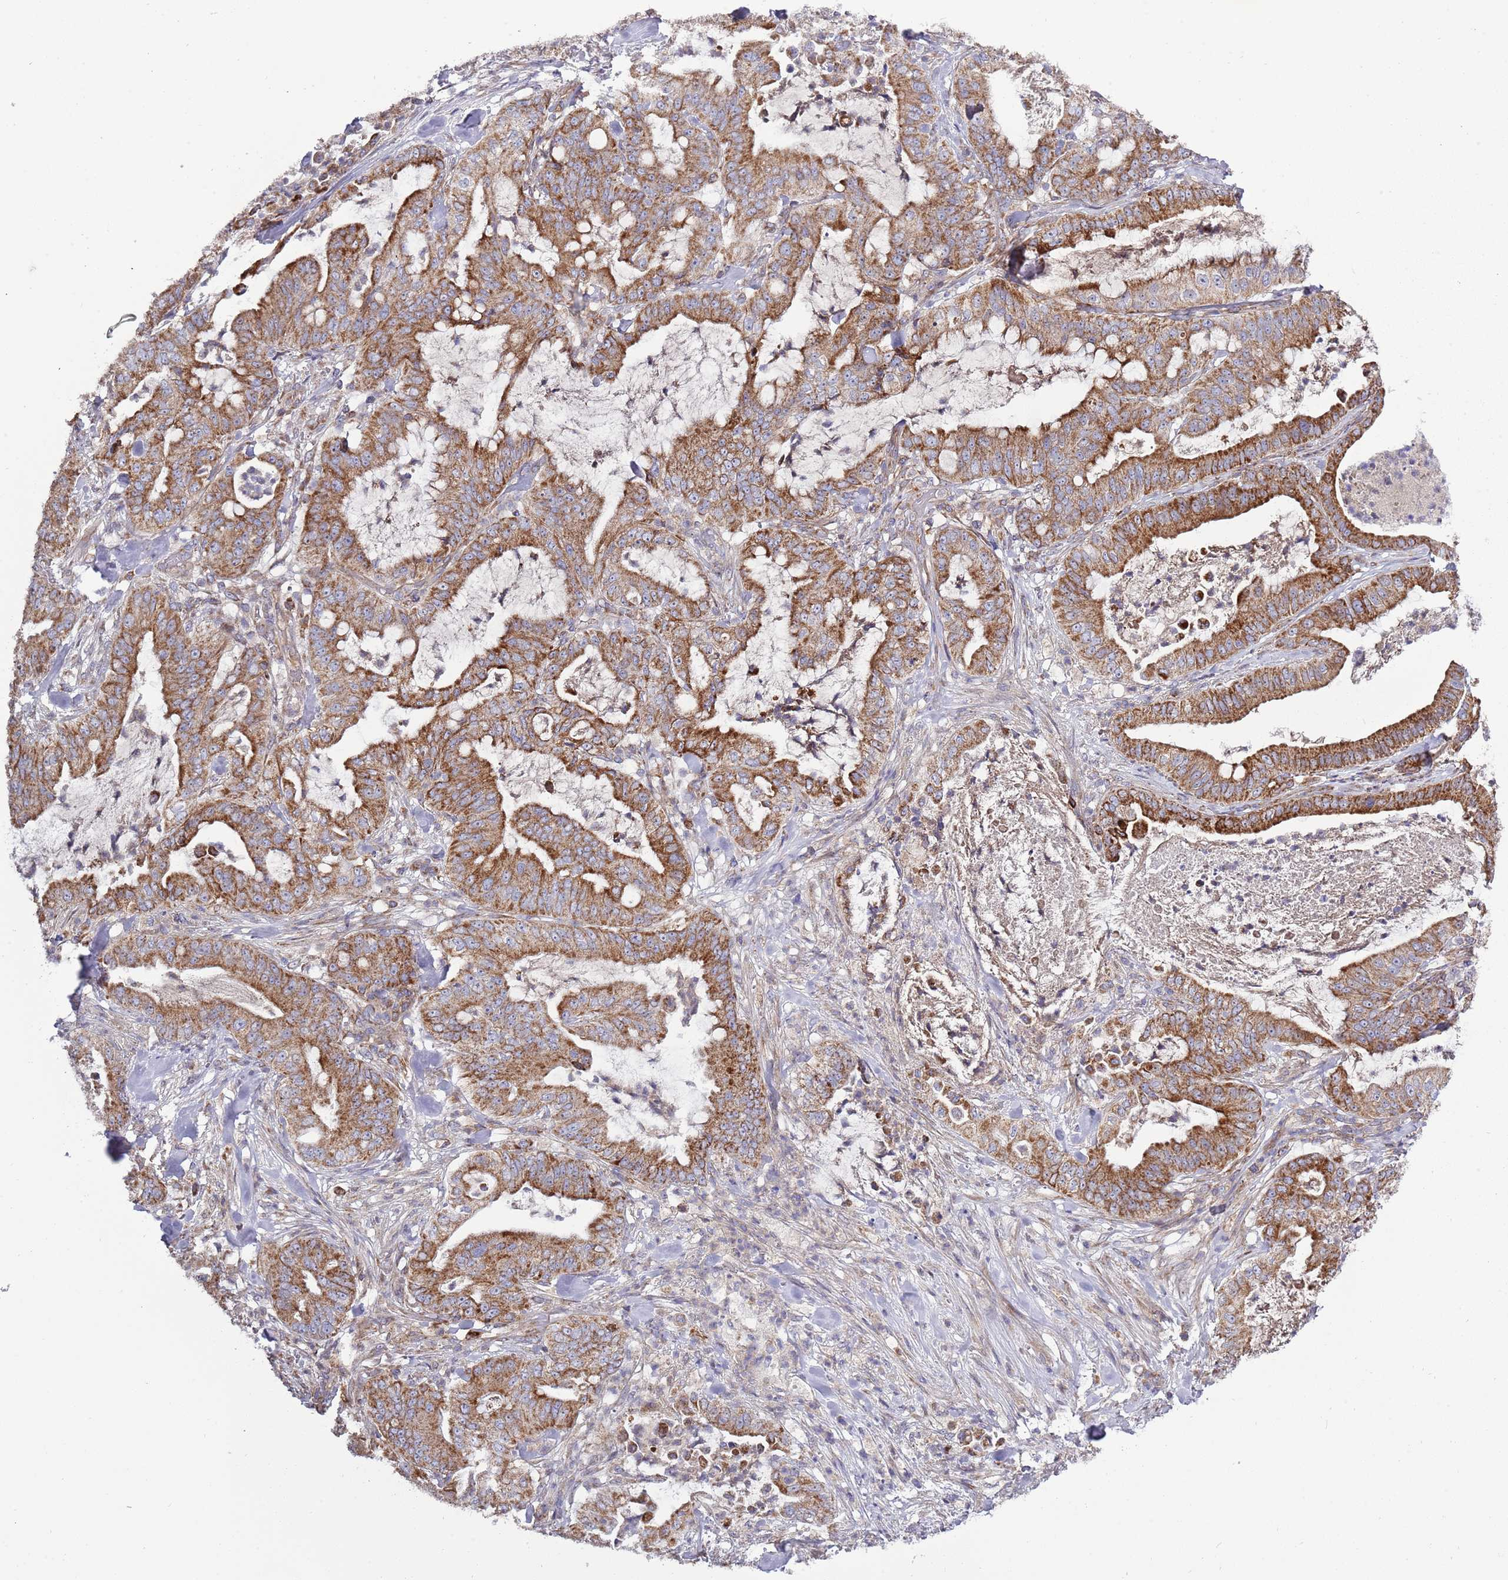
{"staining": {"intensity": "moderate", "quantity": ">75%", "location": "cytoplasmic/membranous"}, "tissue": "pancreatic cancer", "cell_type": "Tumor cells", "image_type": "cancer", "snomed": [{"axis": "morphology", "description": "Adenocarcinoma, NOS"}, {"axis": "topography", "description": "Pancreas"}], "caption": "Moderate cytoplasmic/membranous expression is identified in approximately >75% of tumor cells in pancreatic adenocarcinoma.", "gene": "IRS4", "patient": {"sex": "male", "age": 71}}